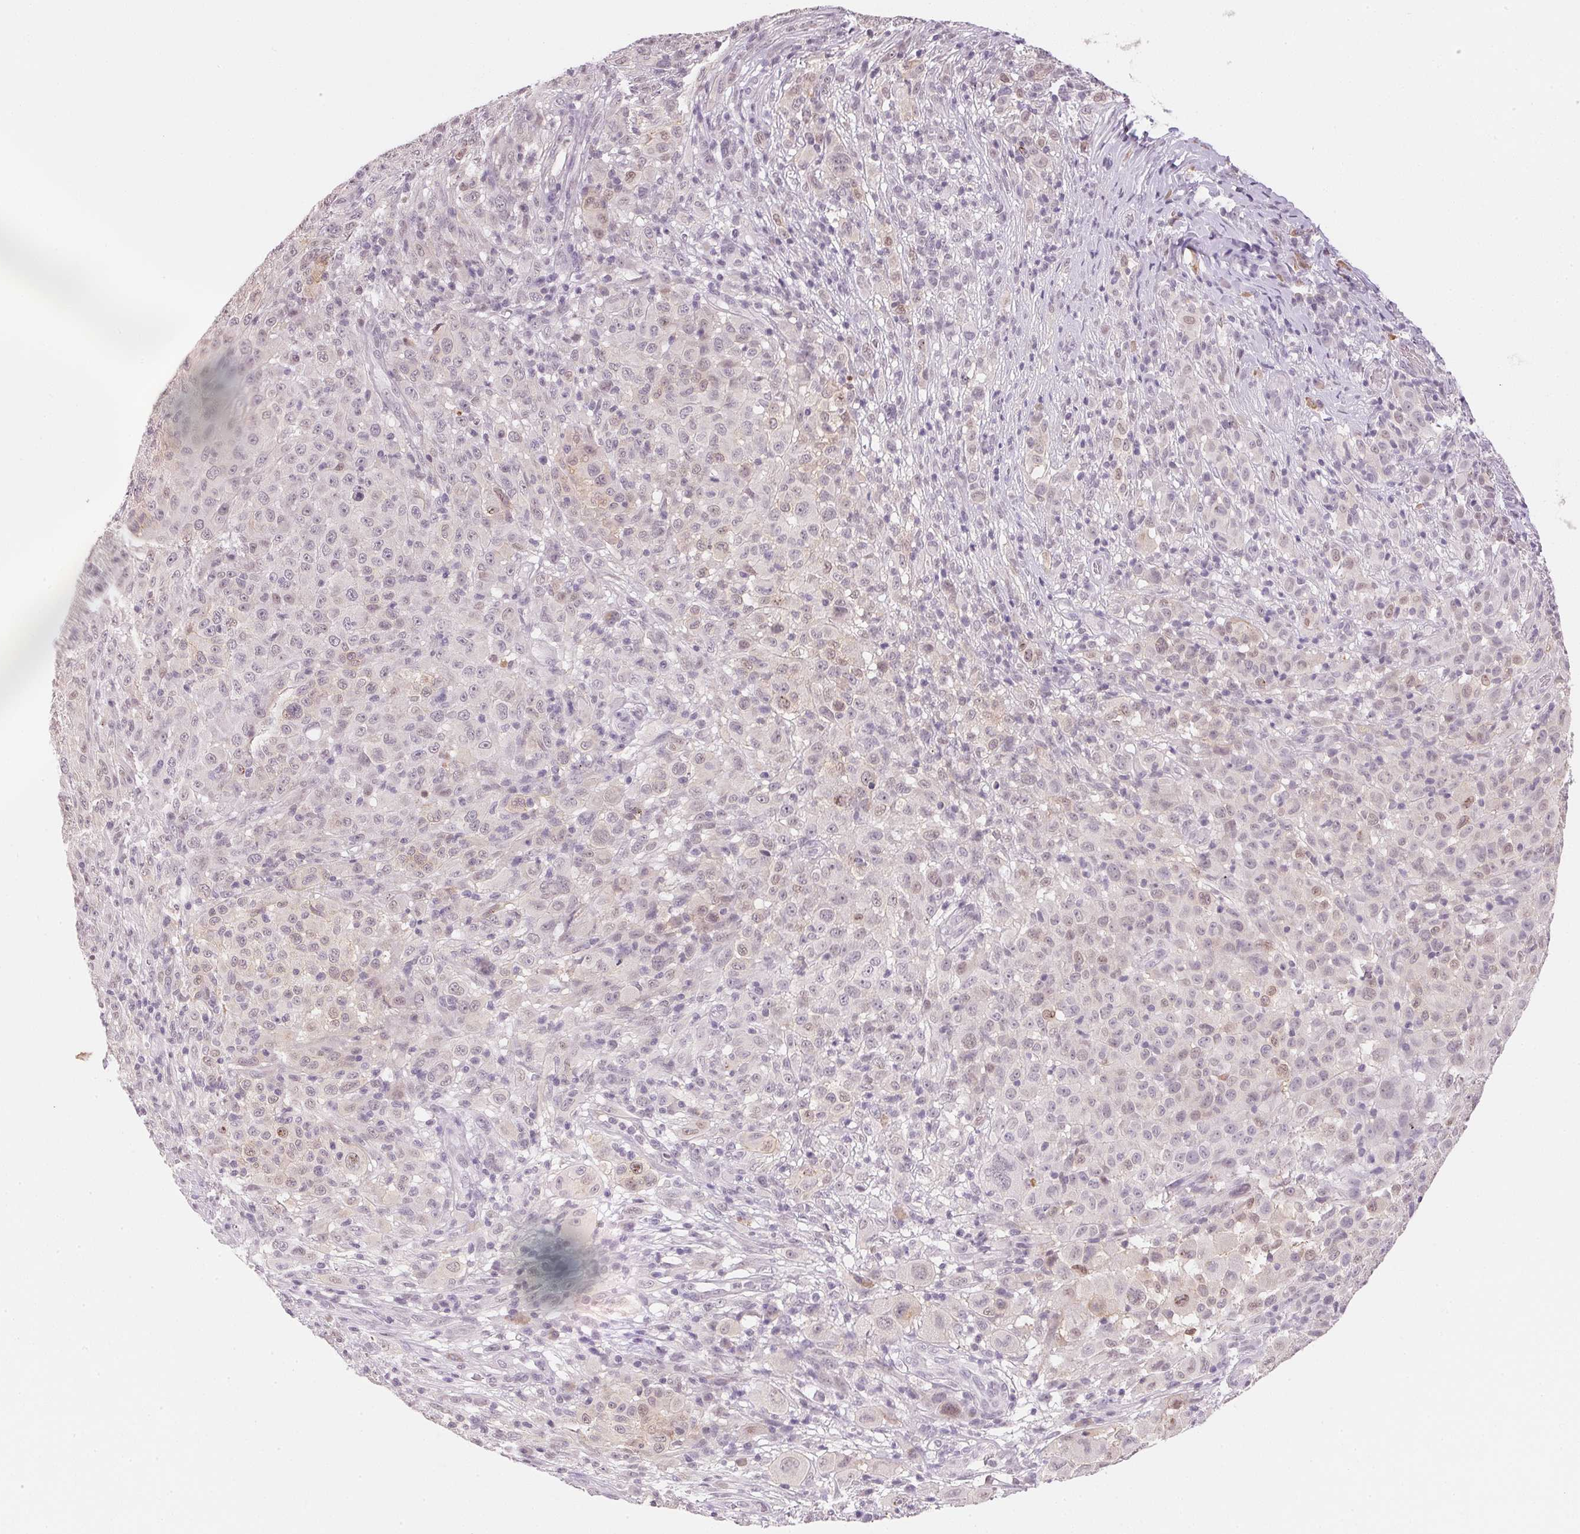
{"staining": {"intensity": "negative", "quantity": "none", "location": "none"}, "tissue": "melanoma", "cell_type": "Tumor cells", "image_type": "cancer", "snomed": [{"axis": "morphology", "description": "Malignant melanoma, NOS"}, {"axis": "topography", "description": "Skin"}], "caption": "Tumor cells are negative for protein expression in human melanoma. The staining was performed using DAB (3,3'-diaminobenzidine) to visualize the protein expression in brown, while the nuclei were stained in blue with hematoxylin (Magnification: 20x).", "gene": "FNDC4", "patient": {"sex": "male", "age": 73}}